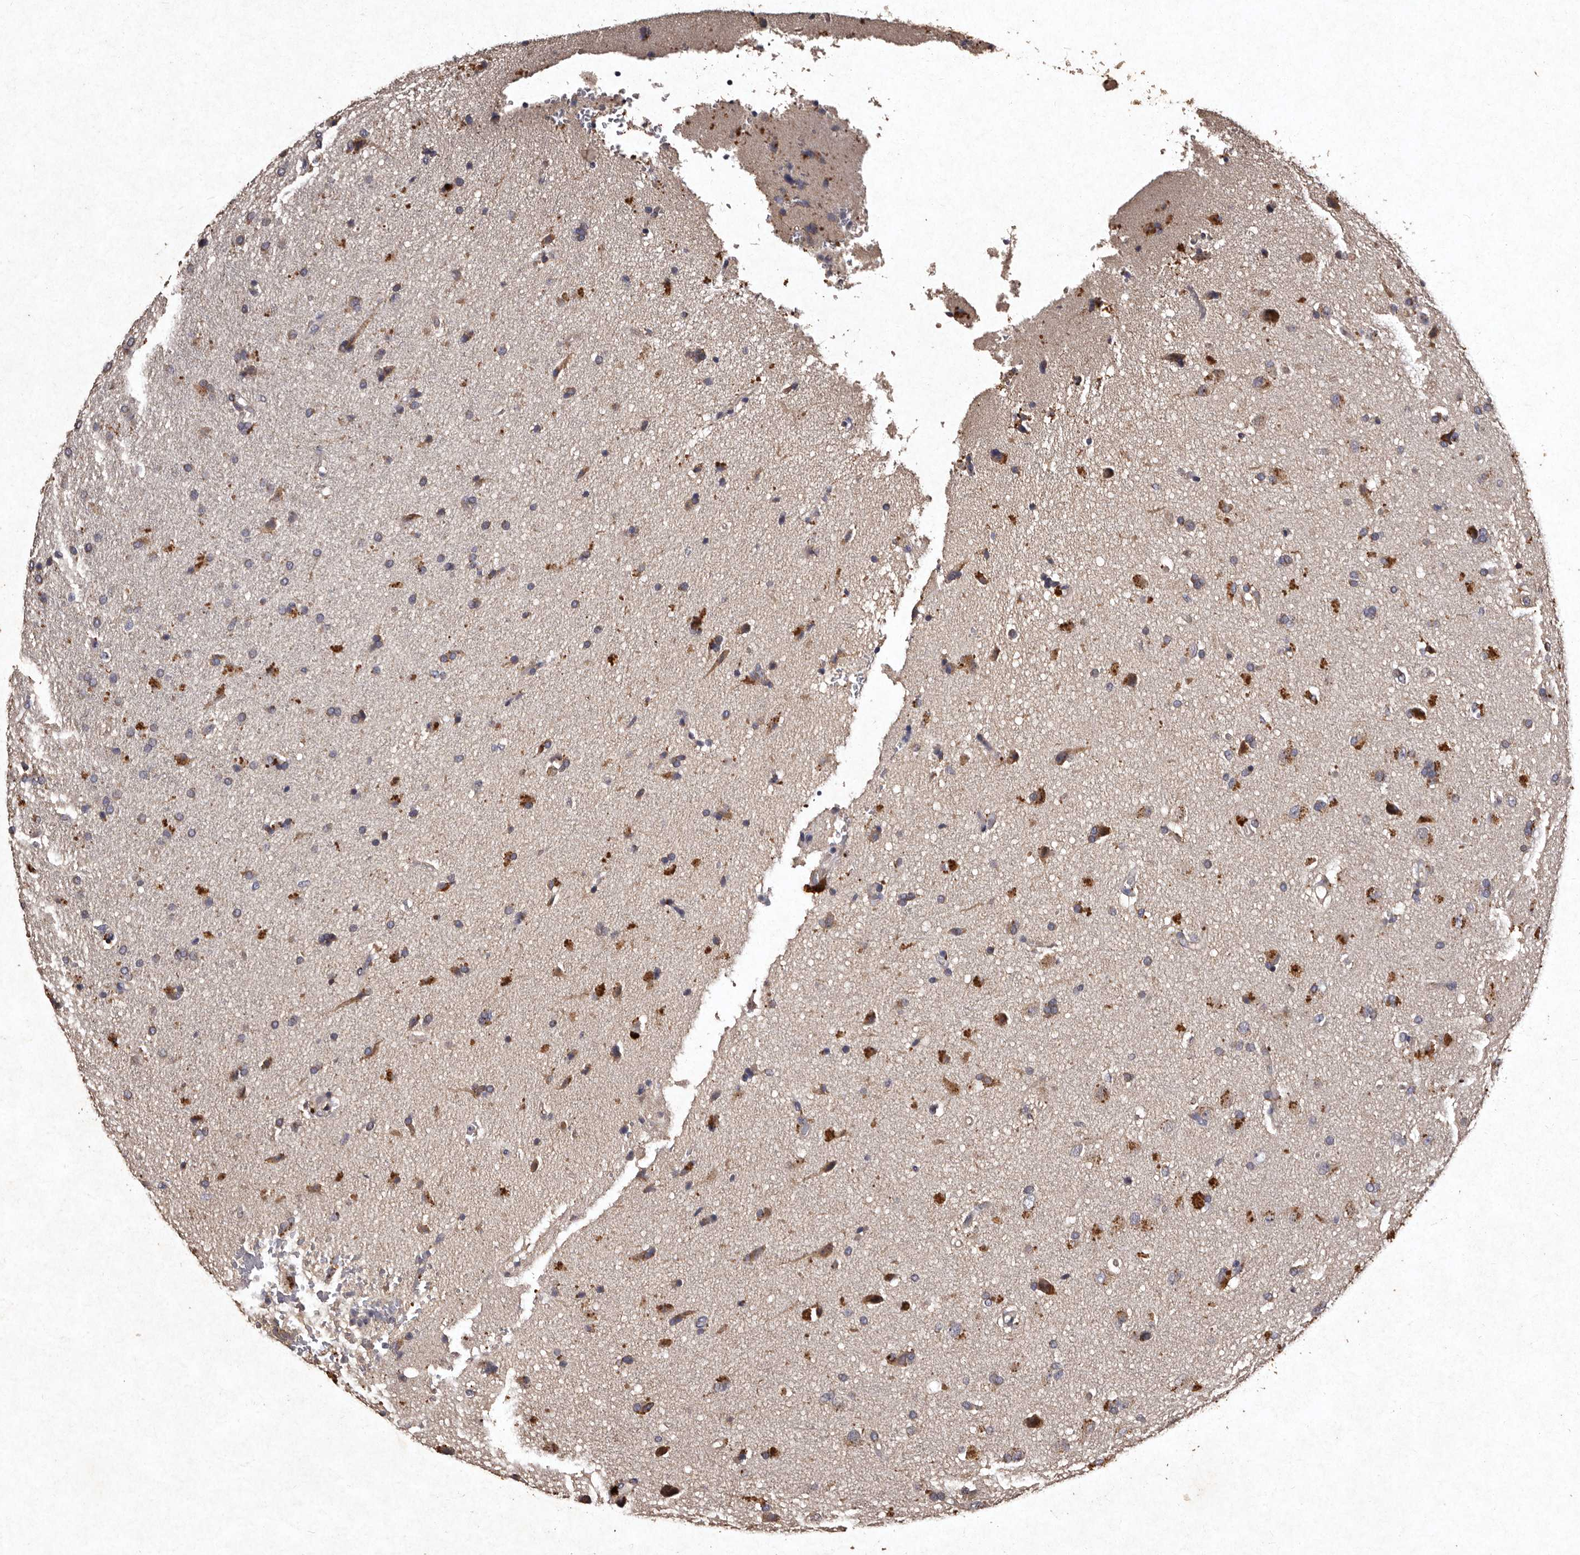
{"staining": {"intensity": "moderate", "quantity": "25%-75%", "location": "cytoplasmic/membranous"}, "tissue": "glioma", "cell_type": "Tumor cells", "image_type": "cancer", "snomed": [{"axis": "morphology", "description": "Glioma, malignant, High grade"}, {"axis": "topography", "description": "Brain"}], "caption": "A histopathology image showing moderate cytoplasmic/membranous staining in approximately 25%-75% of tumor cells in malignant glioma (high-grade), as visualized by brown immunohistochemical staining.", "gene": "TFB1M", "patient": {"sex": "male", "age": 72}}